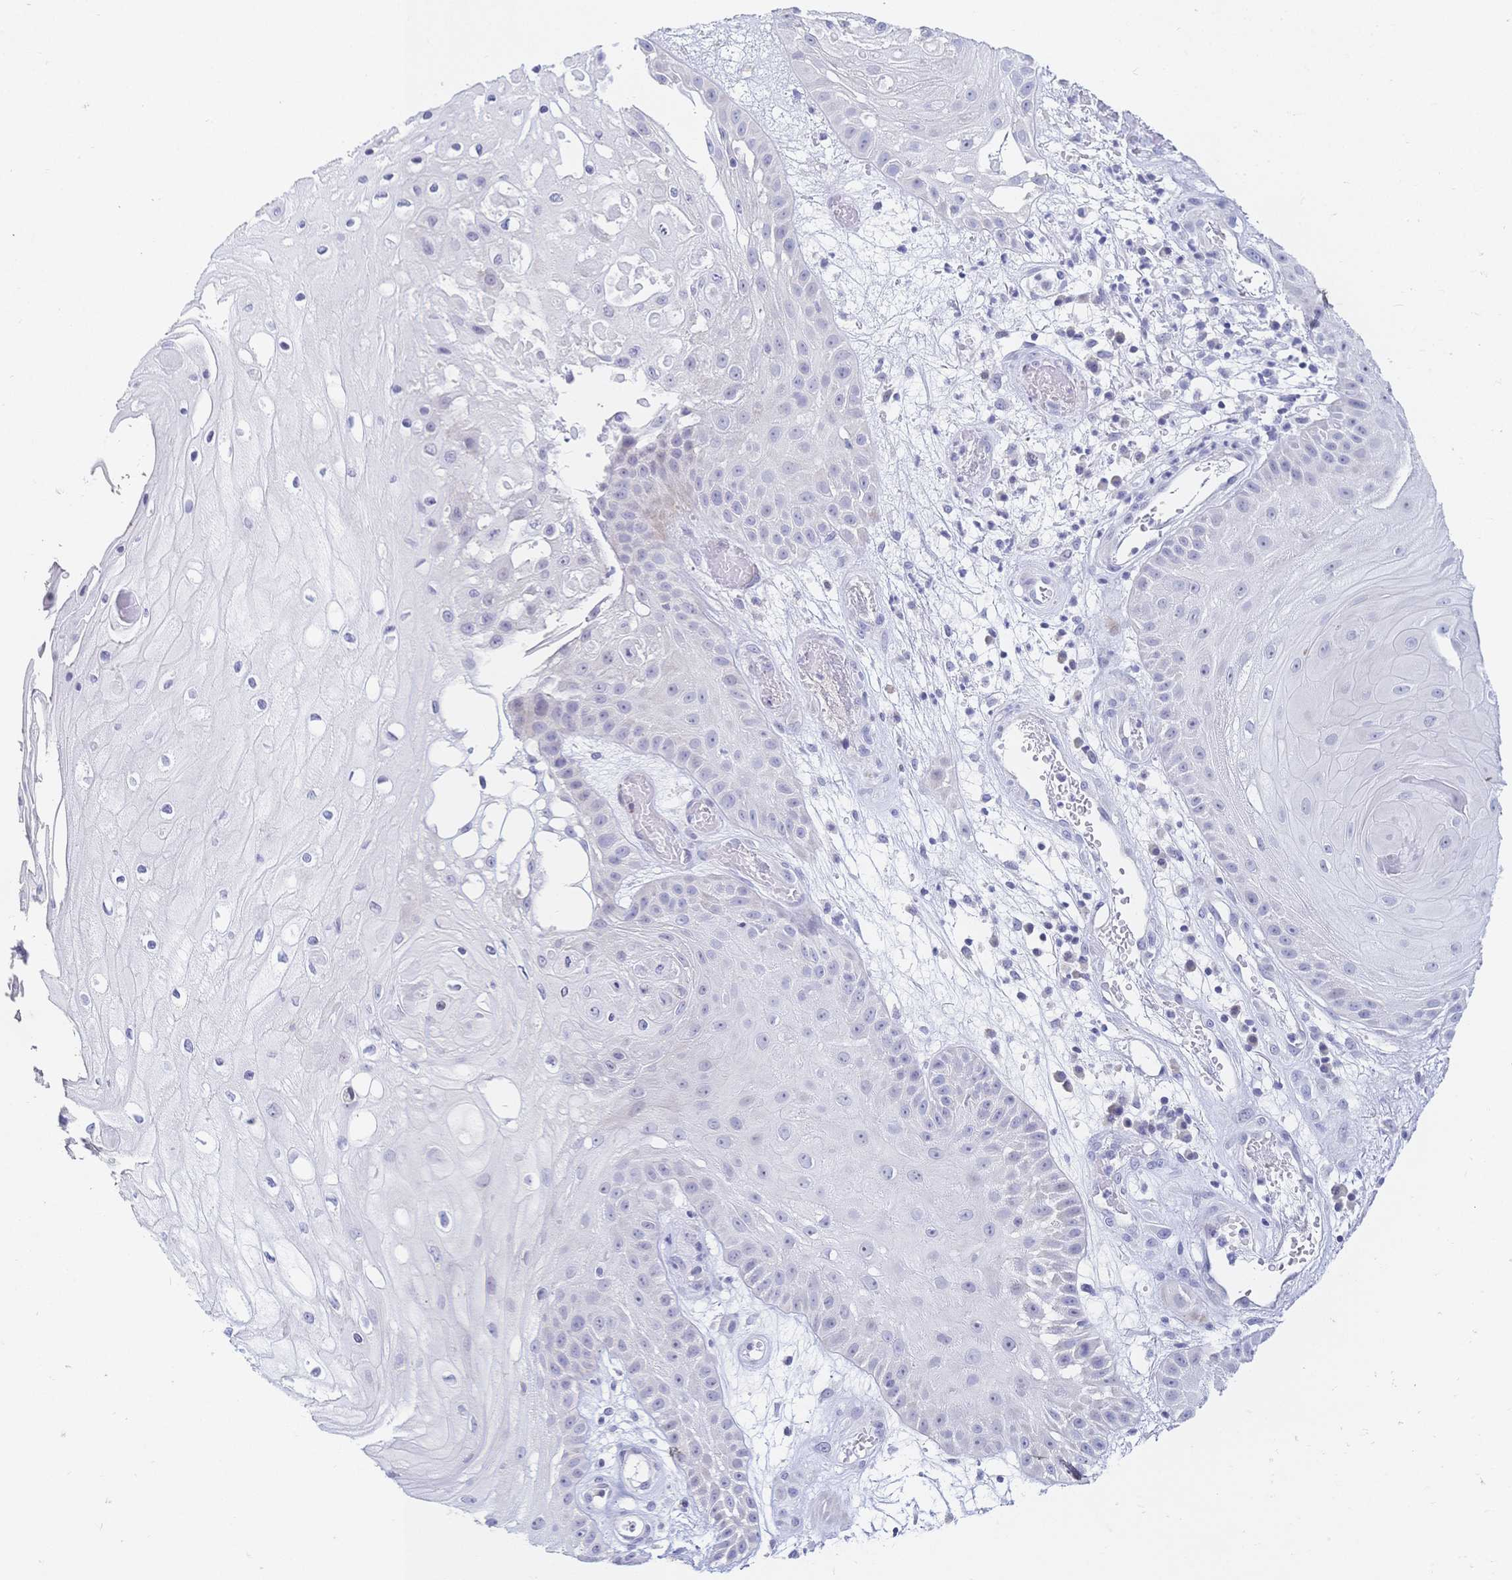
{"staining": {"intensity": "negative", "quantity": "none", "location": "none"}, "tissue": "skin cancer", "cell_type": "Tumor cells", "image_type": "cancer", "snomed": [{"axis": "morphology", "description": "Squamous cell carcinoma, NOS"}, {"axis": "topography", "description": "Skin"}], "caption": "Squamous cell carcinoma (skin) stained for a protein using IHC exhibits no staining tumor cells.", "gene": "CR2", "patient": {"sex": "male", "age": 70}}